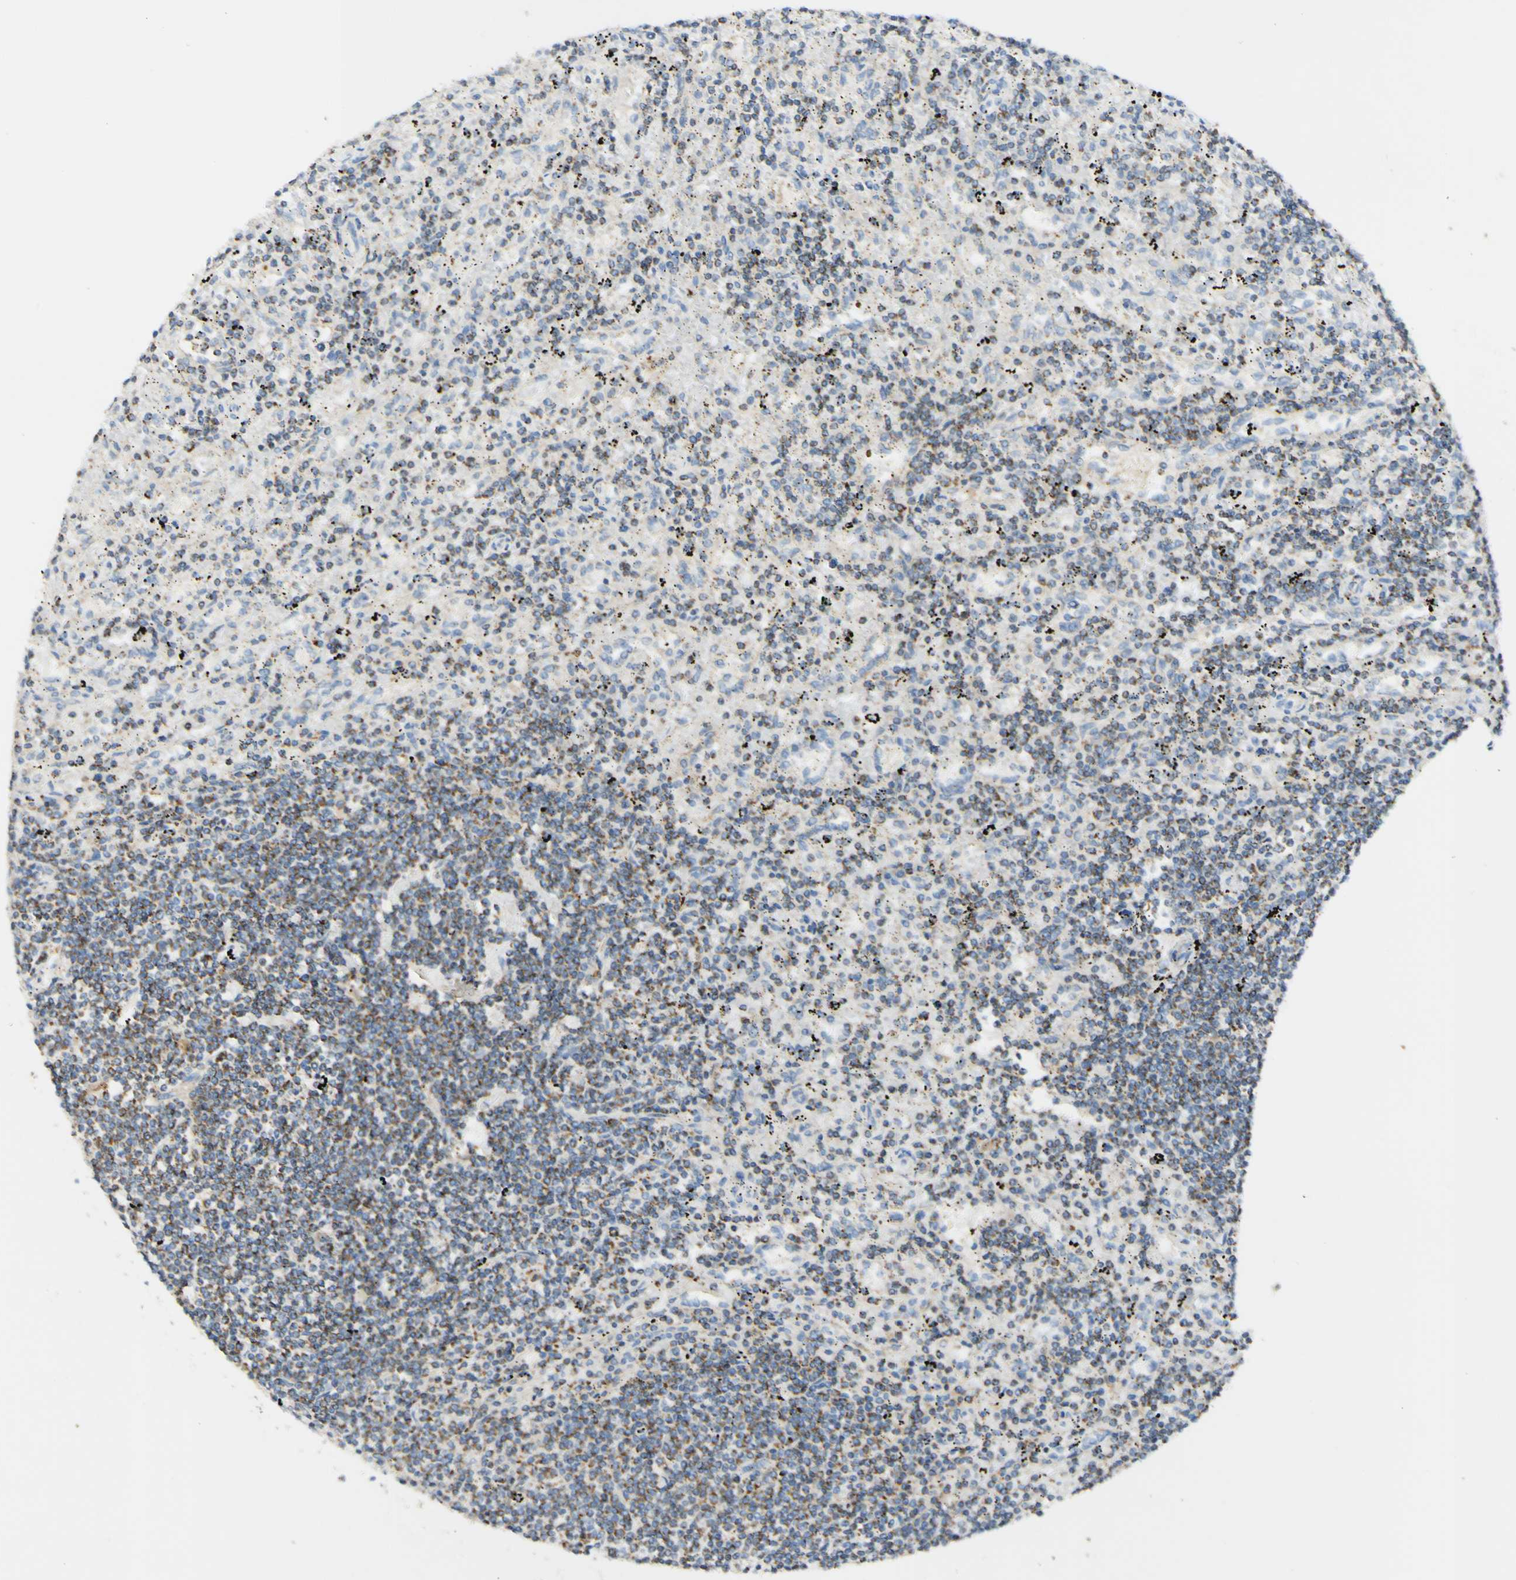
{"staining": {"intensity": "moderate", "quantity": "25%-75%", "location": "cytoplasmic/membranous"}, "tissue": "lymphoma", "cell_type": "Tumor cells", "image_type": "cancer", "snomed": [{"axis": "morphology", "description": "Malignant lymphoma, non-Hodgkin's type, Low grade"}, {"axis": "topography", "description": "Spleen"}], "caption": "Low-grade malignant lymphoma, non-Hodgkin's type was stained to show a protein in brown. There is medium levels of moderate cytoplasmic/membranous expression in about 25%-75% of tumor cells. Immunohistochemistry (ihc) stains the protein in brown and the nuclei are stained blue.", "gene": "OXCT1", "patient": {"sex": "male", "age": 76}}